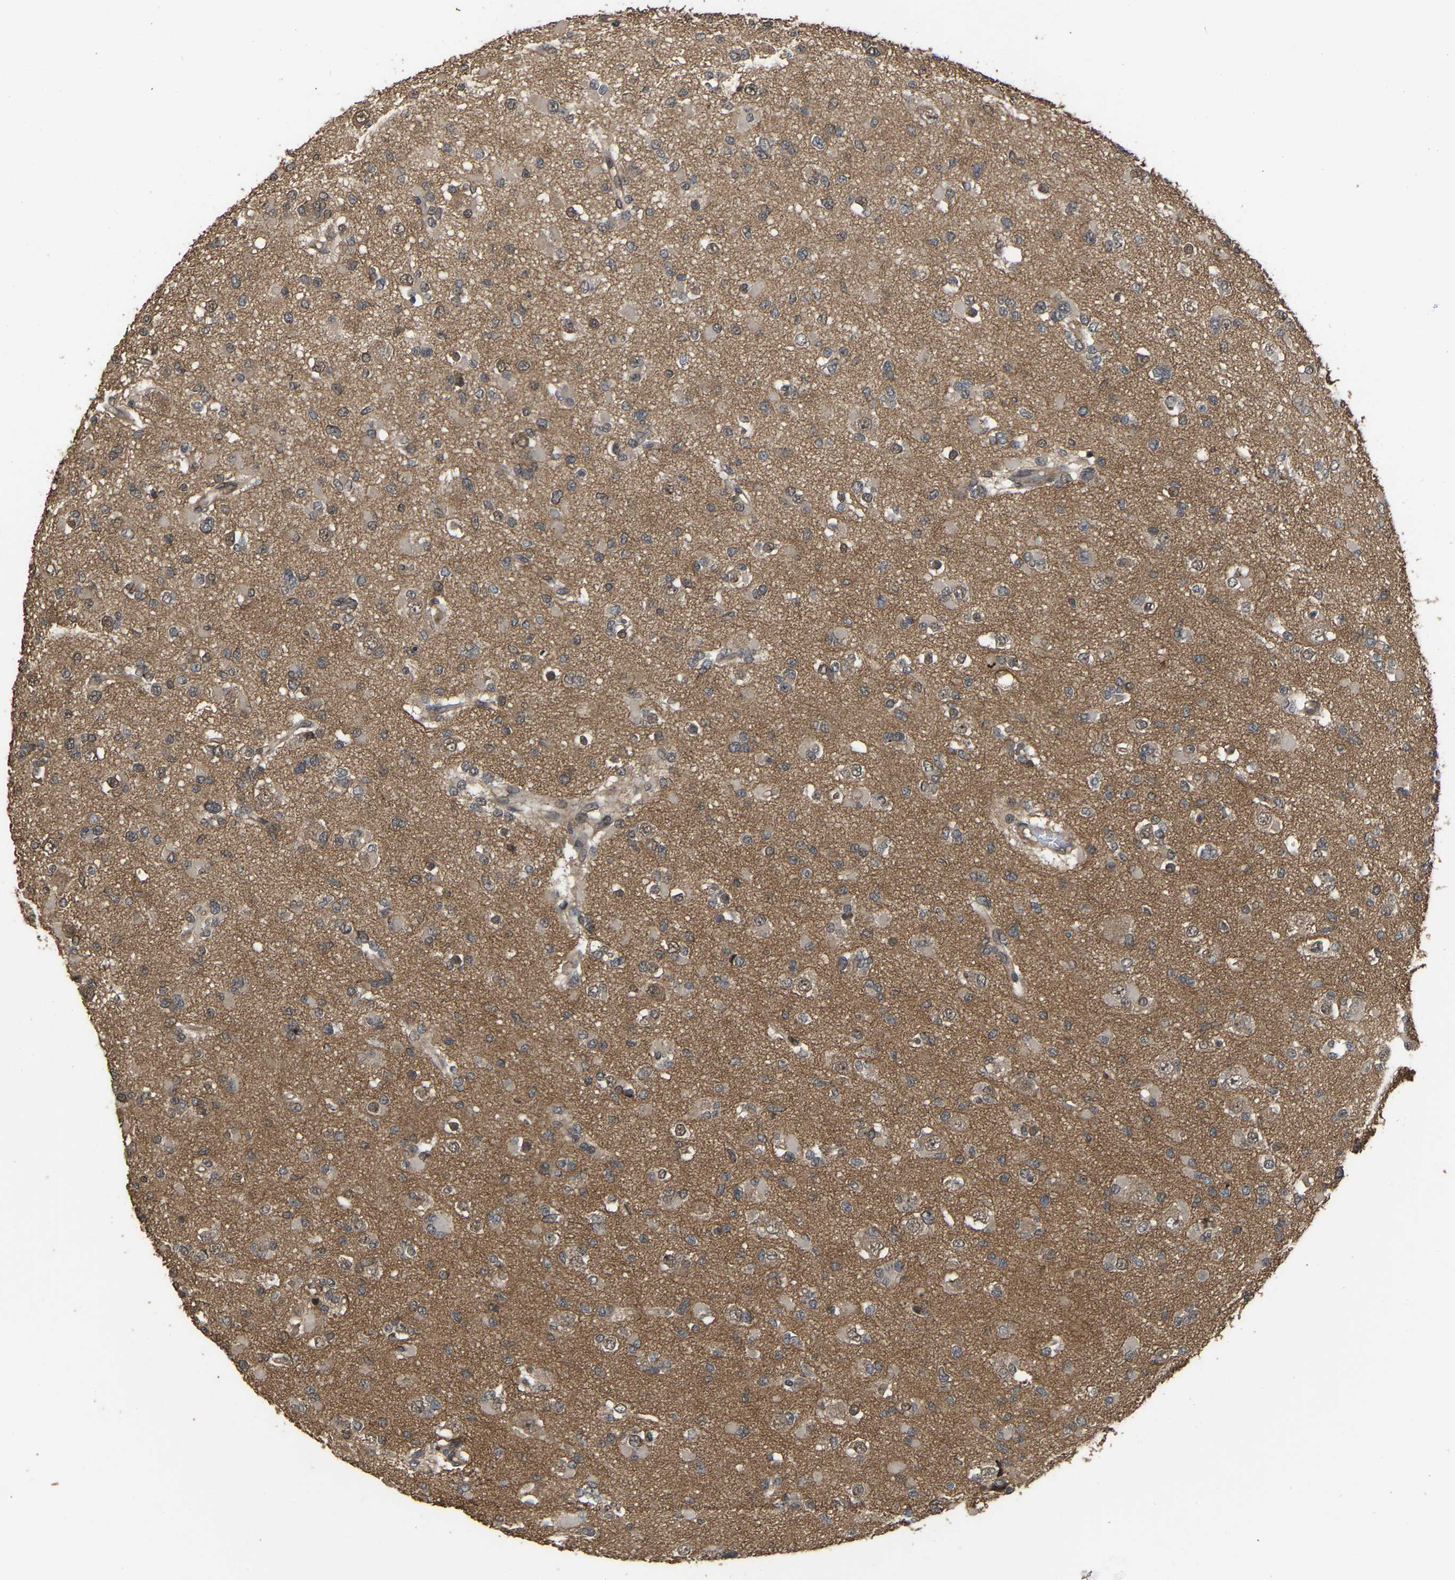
{"staining": {"intensity": "moderate", "quantity": ">75%", "location": "cytoplasmic/membranous"}, "tissue": "glioma", "cell_type": "Tumor cells", "image_type": "cancer", "snomed": [{"axis": "morphology", "description": "Glioma, malignant, Low grade"}, {"axis": "topography", "description": "Brain"}], "caption": "A brown stain shows moderate cytoplasmic/membranous positivity of a protein in human glioma tumor cells.", "gene": "ARHGAP23", "patient": {"sex": "female", "age": 22}}